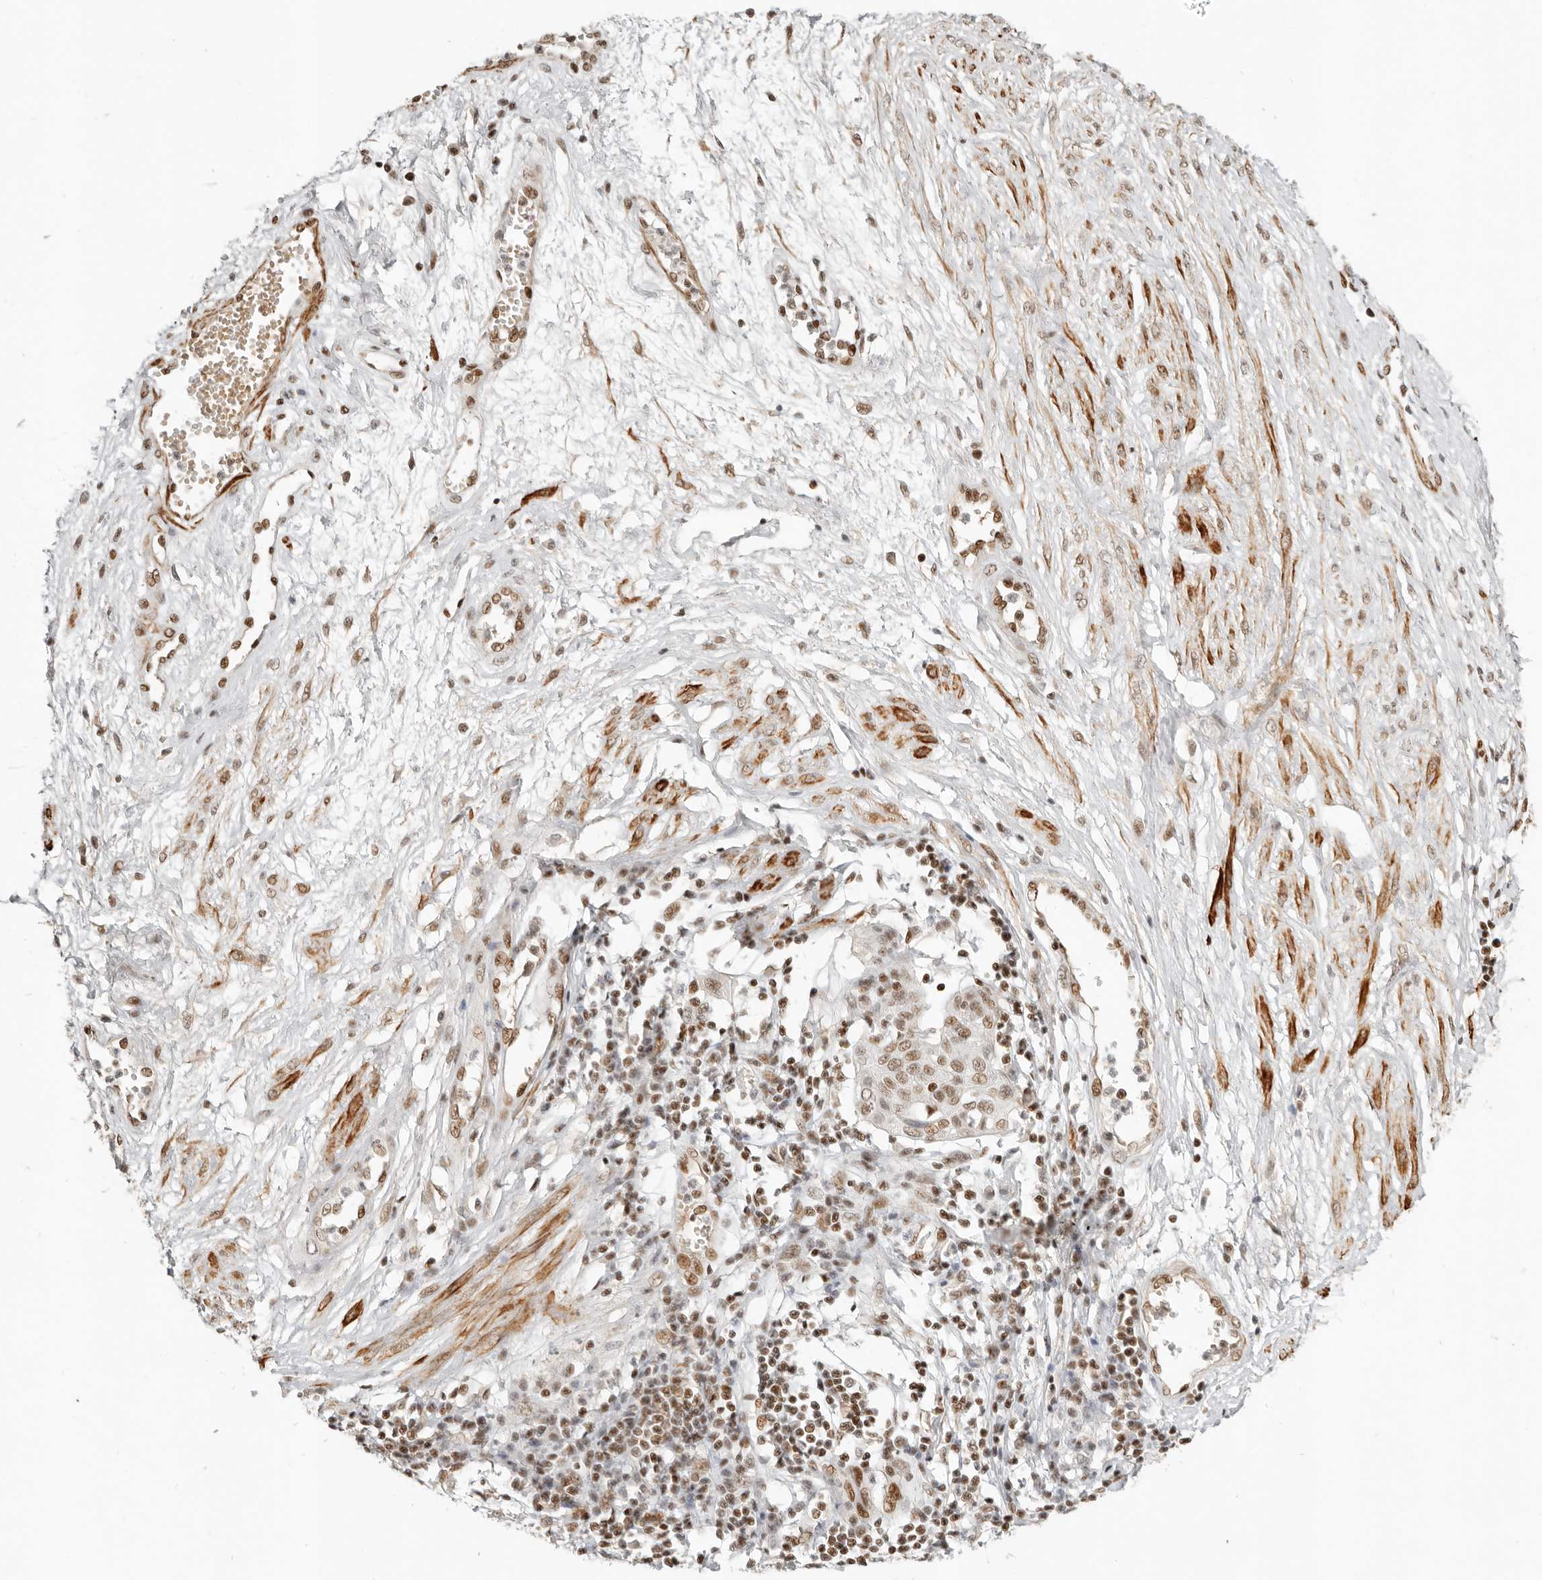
{"staining": {"intensity": "moderate", "quantity": ">75%", "location": "nuclear"}, "tissue": "cervical cancer", "cell_type": "Tumor cells", "image_type": "cancer", "snomed": [{"axis": "morphology", "description": "Squamous cell carcinoma, NOS"}, {"axis": "topography", "description": "Cervix"}], "caption": "Tumor cells display medium levels of moderate nuclear staining in approximately >75% of cells in squamous cell carcinoma (cervical). The staining was performed using DAB (3,3'-diaminobenzidine), with brown indicating positive protein expression. Nuclei are stained blue with hematoxylin.", "gene": "GABPA", "patient": {"sex": "female", "age": 34}}